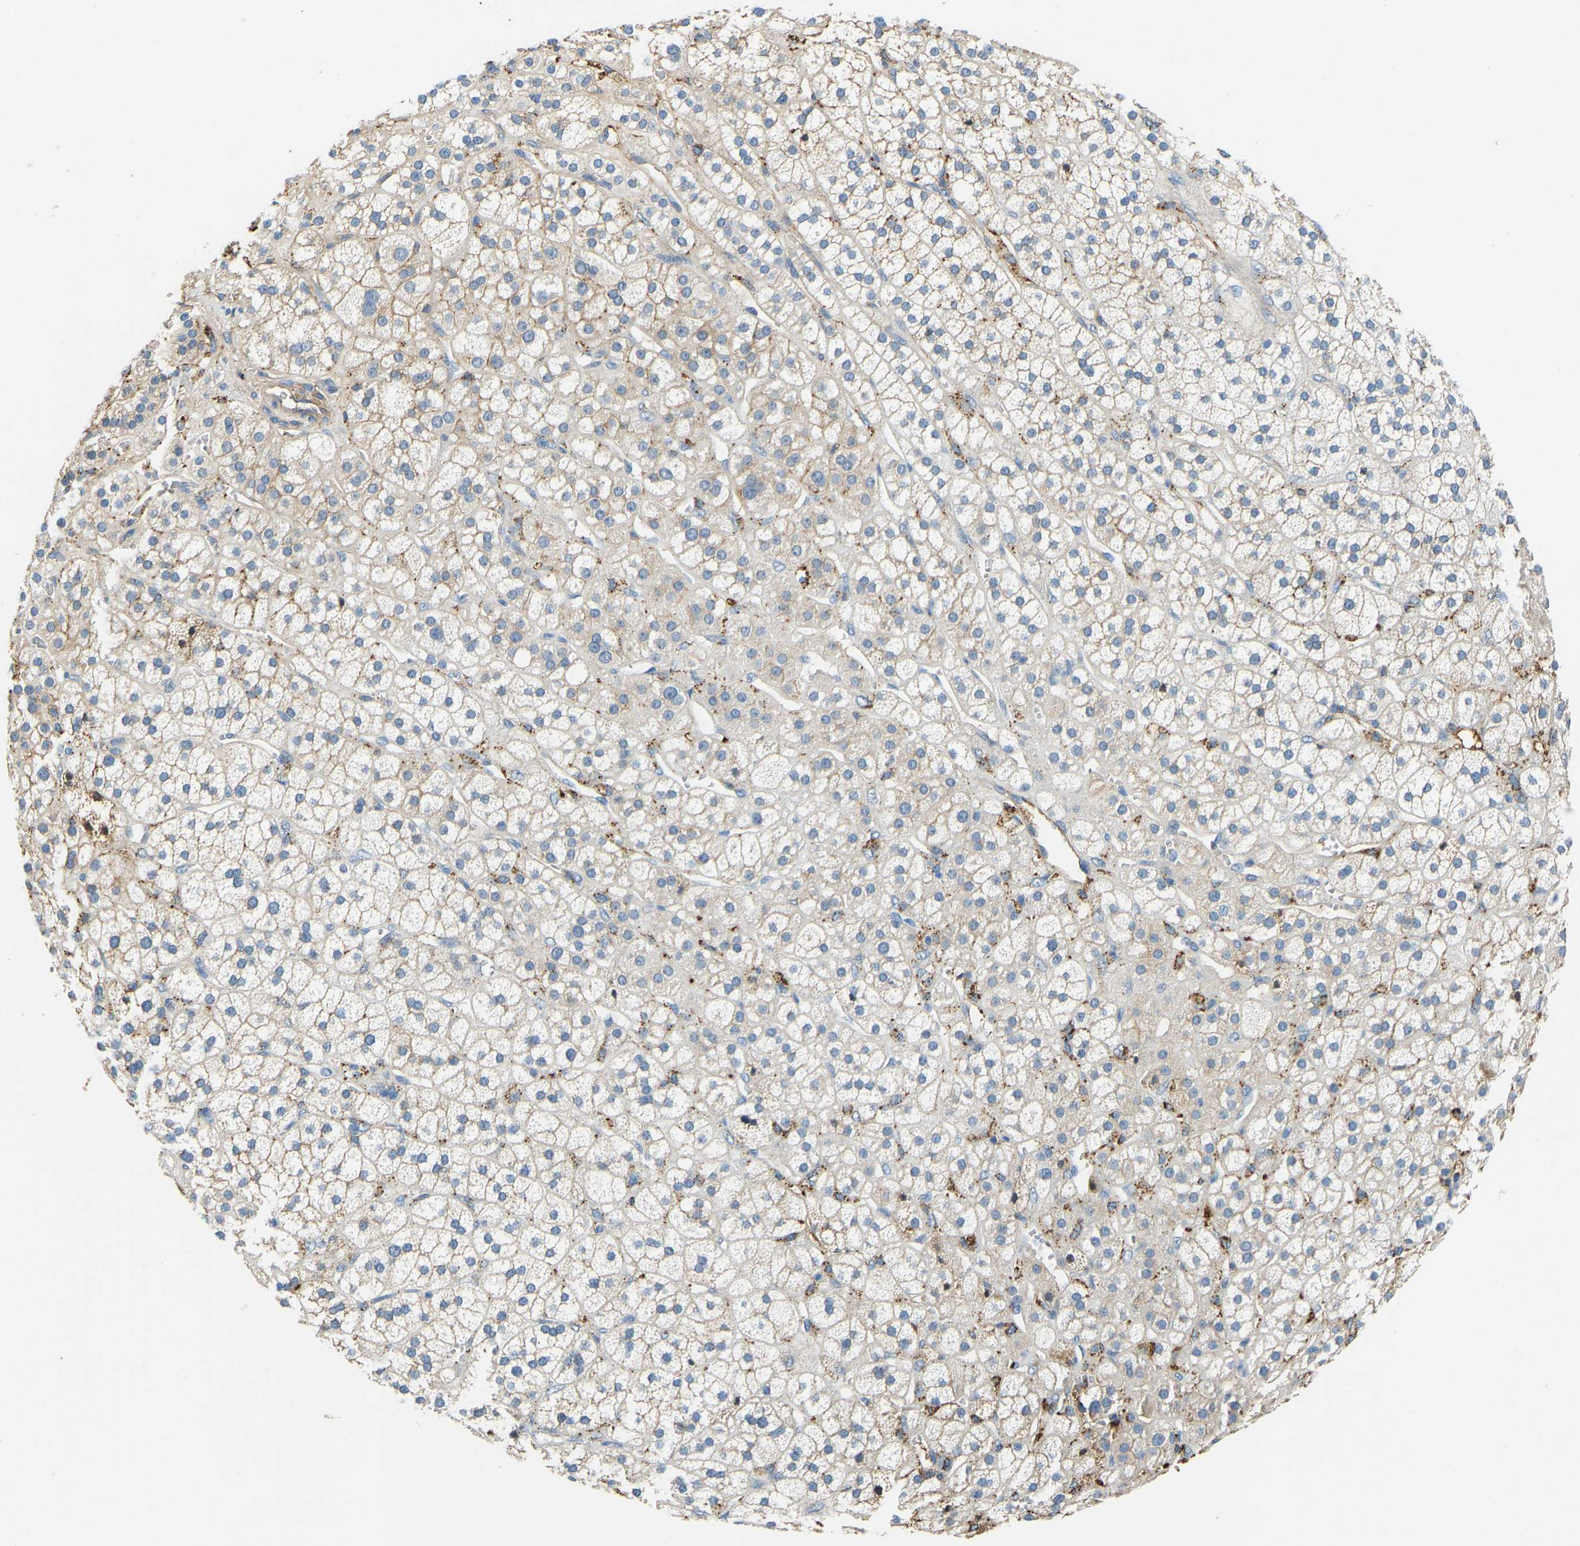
{"staining": {"intensity": "negative", "quantity": "none", "location": "none"}, "tissue": "adrenal gland", "cell_type": "Glandular cells", "image_type": "normal", "snomed": [{"axis": "morphology", "description": "Normal tissue, NOS"}, {"axis": "topography", "description": "Adrenal gland"}], "caption": "Human adrenal gland stained for a protein using immunohistochemistry (IHC) exhibits no staining in glandular cells.", "gene": "THBS4", "patient": {"sex": "male", "age": 56}}